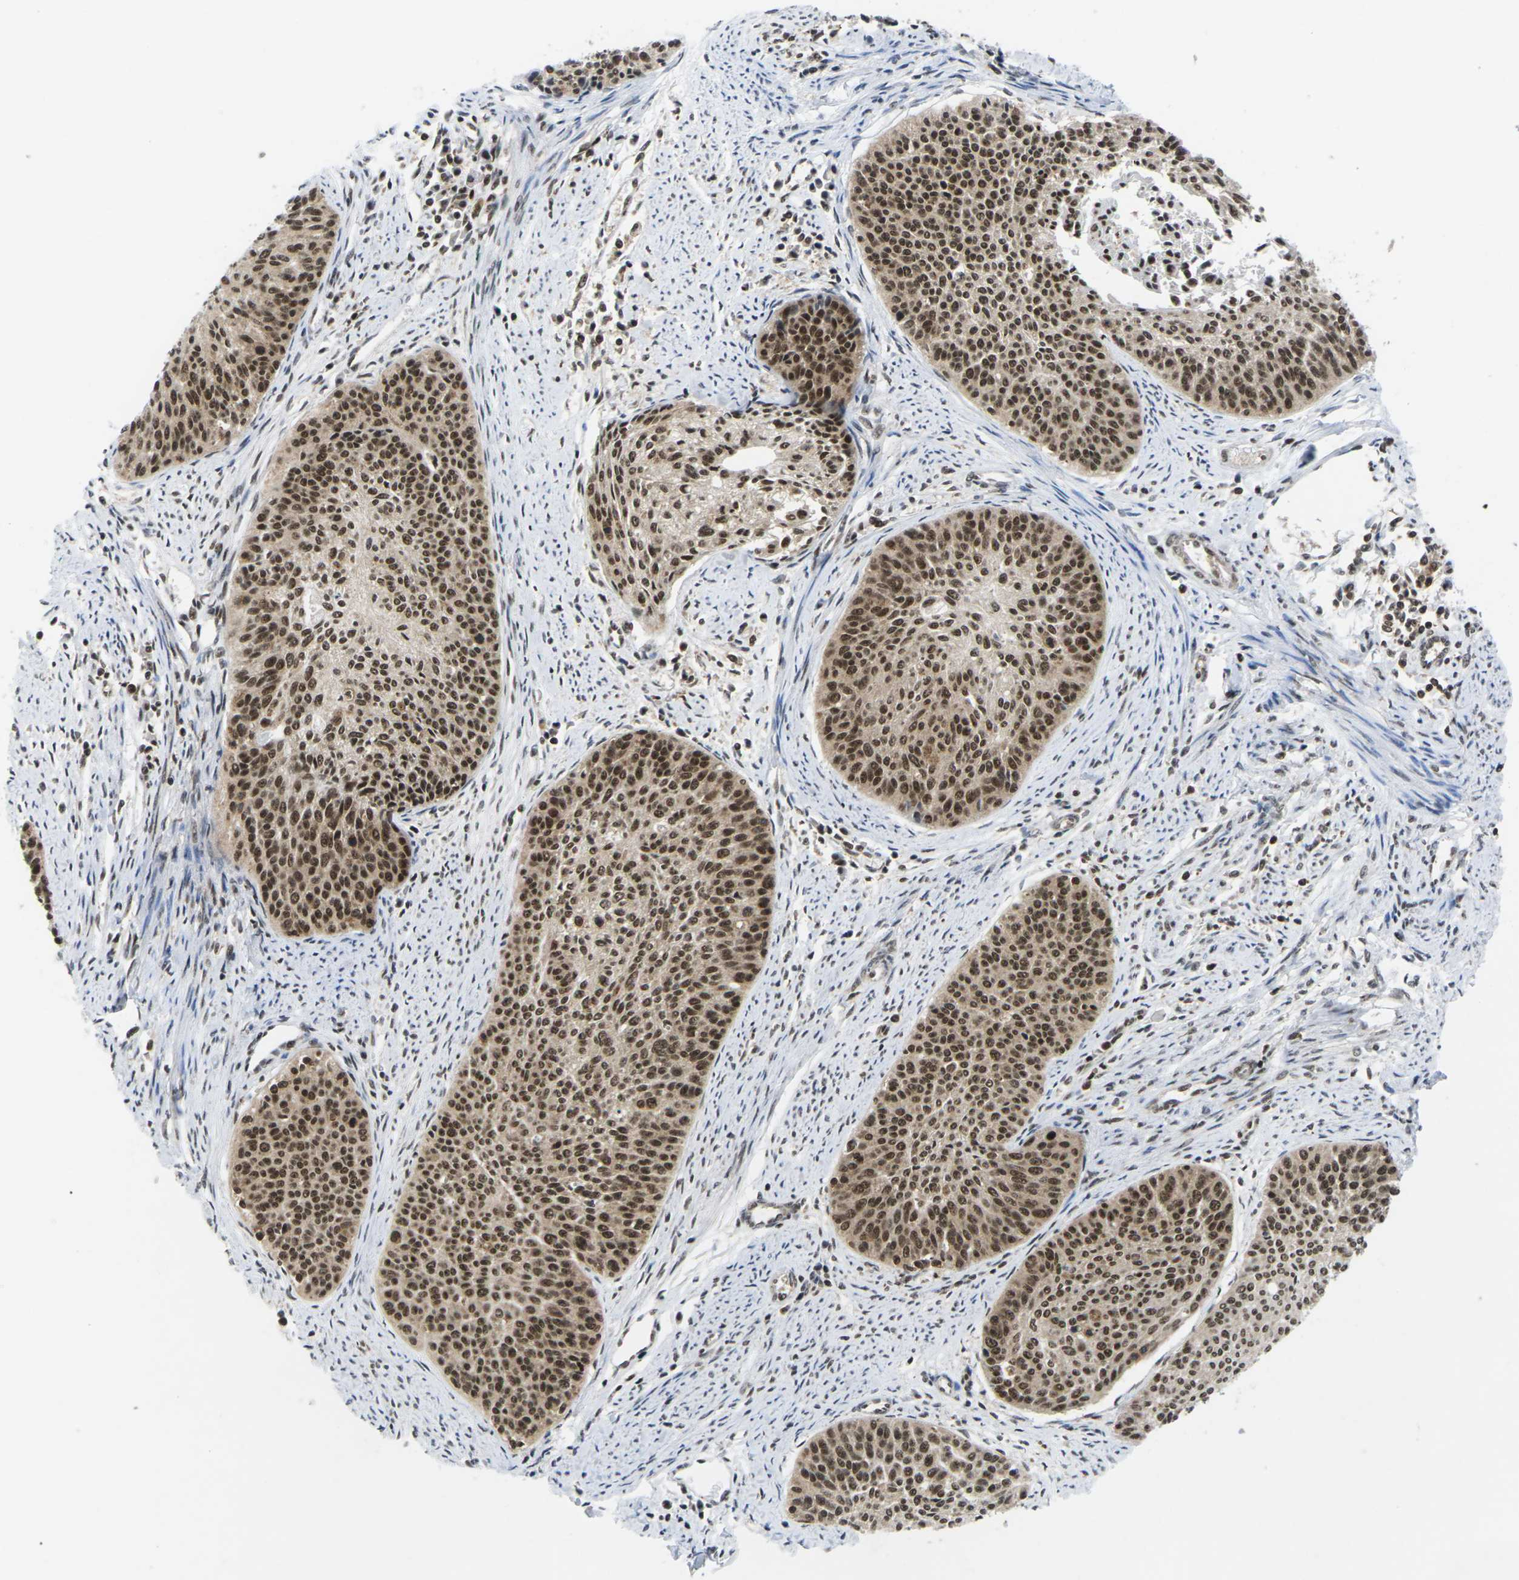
{"staining": {"intensity": "strong", "quantity": ">75%", "location": "cytoplasmic/membranous,nuclear"}, "tissue": "cervical cancer", "cell_type": "Tumor cells", "image_type": "cancer", "snomed": [{"axis": "morphology", "description": "Squamous cell carcinoma, NOS"}, {"axis": "topography", "description": "Cervix"}], "caption": "Cervical cancer stained with immunohistochemistry displays strong cytoplasmic/membranous and nuclear positivity in about >75% of tumor cells.", "gene": "MAGOH", "patient": {"sex": "female", "age": 55}}